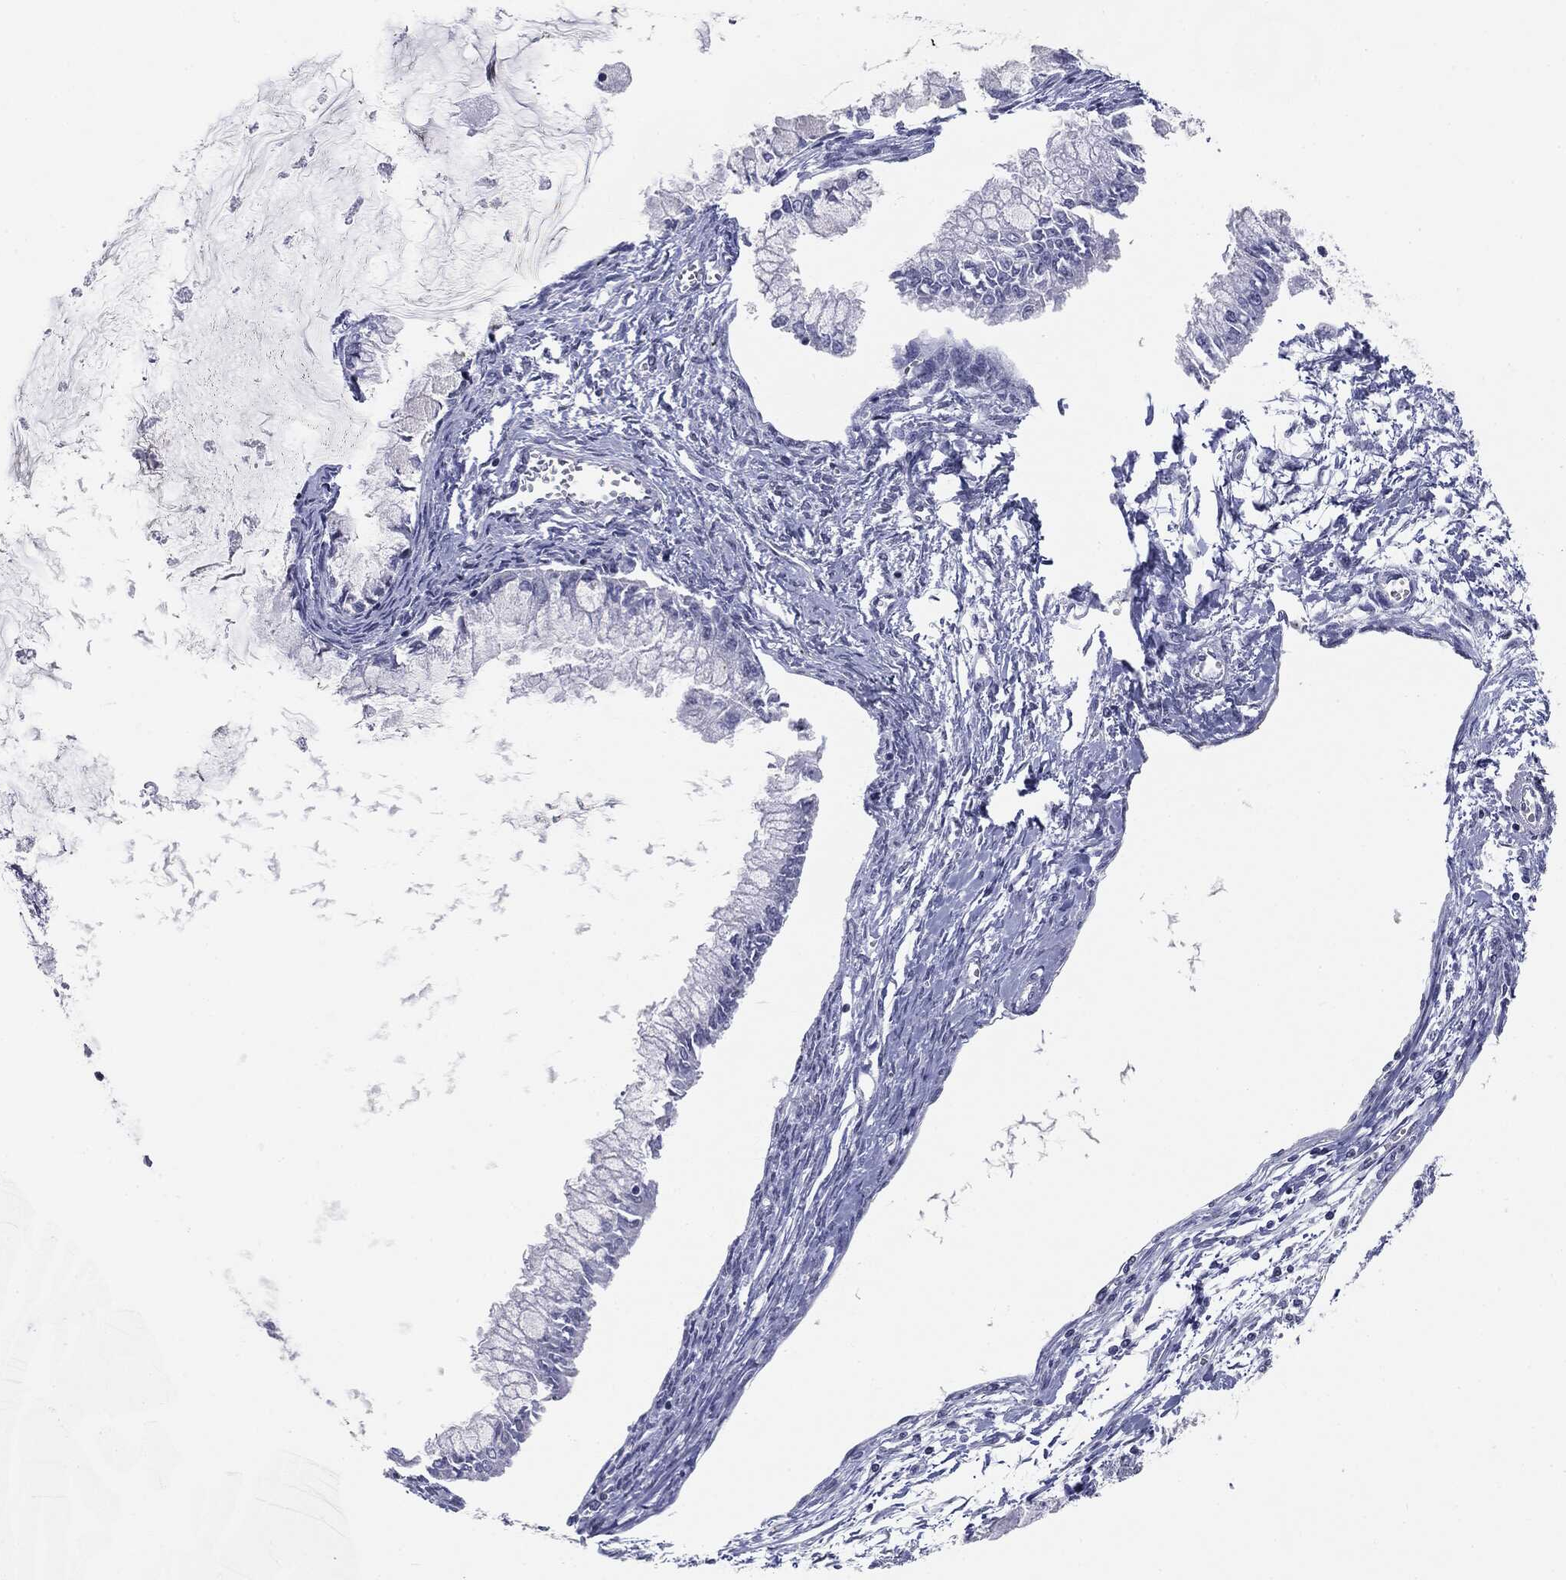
{"staining": {"intensity": "negative", "quantity": "none", "location": "none"}, "tissue": "ovarian cancer", "cell_type": "Tumor cells", "image_type": "cancer", "snomed": [{"axis": "morphology", "description": "Cystadenocarcinoma, mucinous, NOS"}, {"axis": "topography", "description": "Ovary"}], "caption": "This is an IHC image of ovarian mucinous cystadenocarcinoma. There is no expression in tumor cells.", "gene": "SERPINB4", "patient": {"sex": "female", "age": 34}}